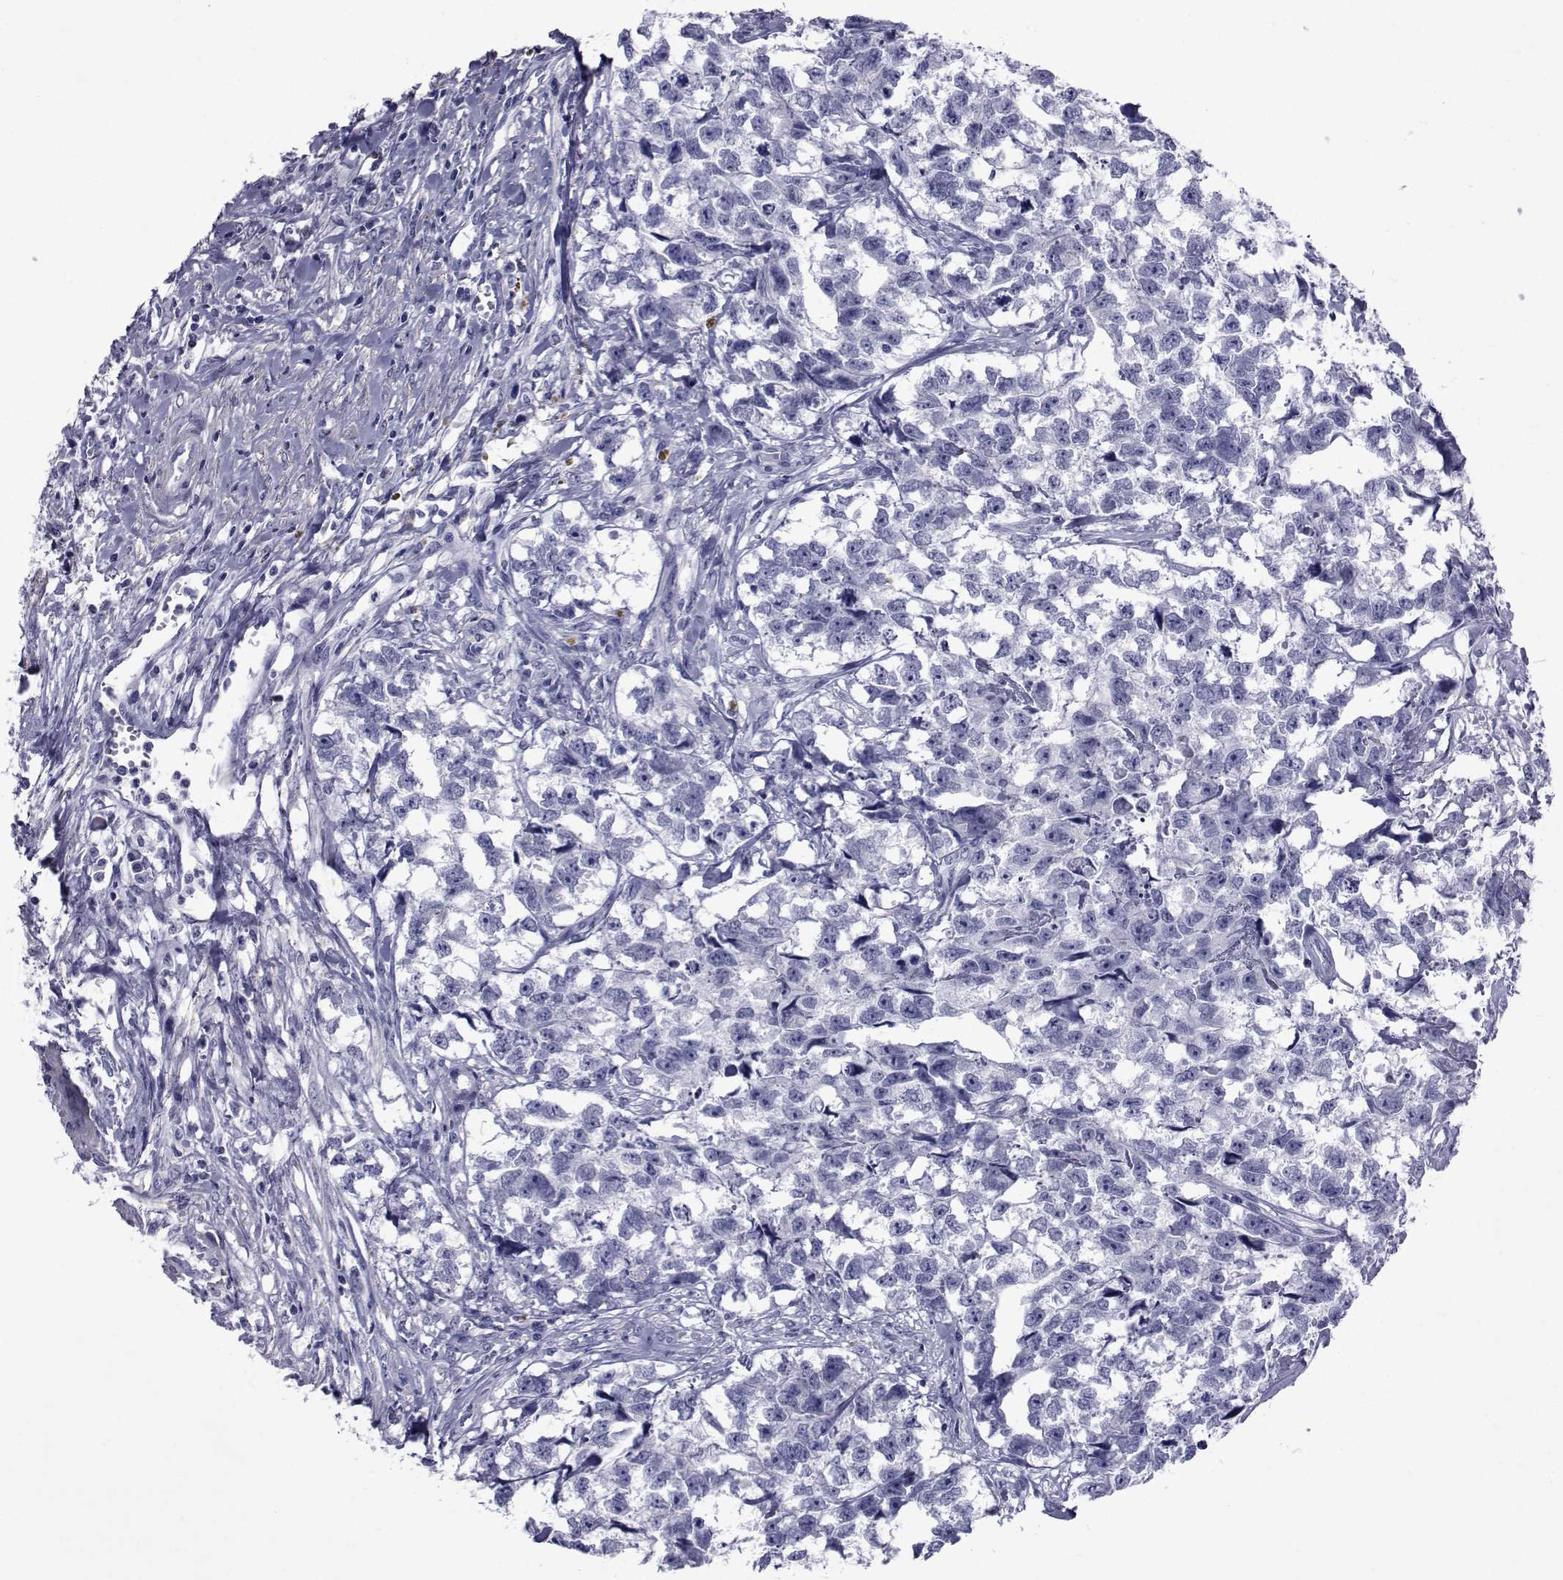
{"staining": {"intensity": "negative", "quantity": "none", "location": "none"}, "tissue": "testis cancer", "cell_type": "Tumor cells", "image_type": "cancer", "snomed": [{"axis": "morphology", "description": "Carcinoma, Embryonal, NOS"}, {"axis": "morphology", "description": "Teratoma, malignant, NOS"}, {"axis": "topography", "description": "Testis"}], "caption": "Immunohistochemistry photomicrograph of neoplastic tissue: testis embryonal carcinoma stained with DAB exhibits no significant protein positivity in tumor cells.", "gene": "GKAP1", "patient": {"sex": "male", "age": 44}}